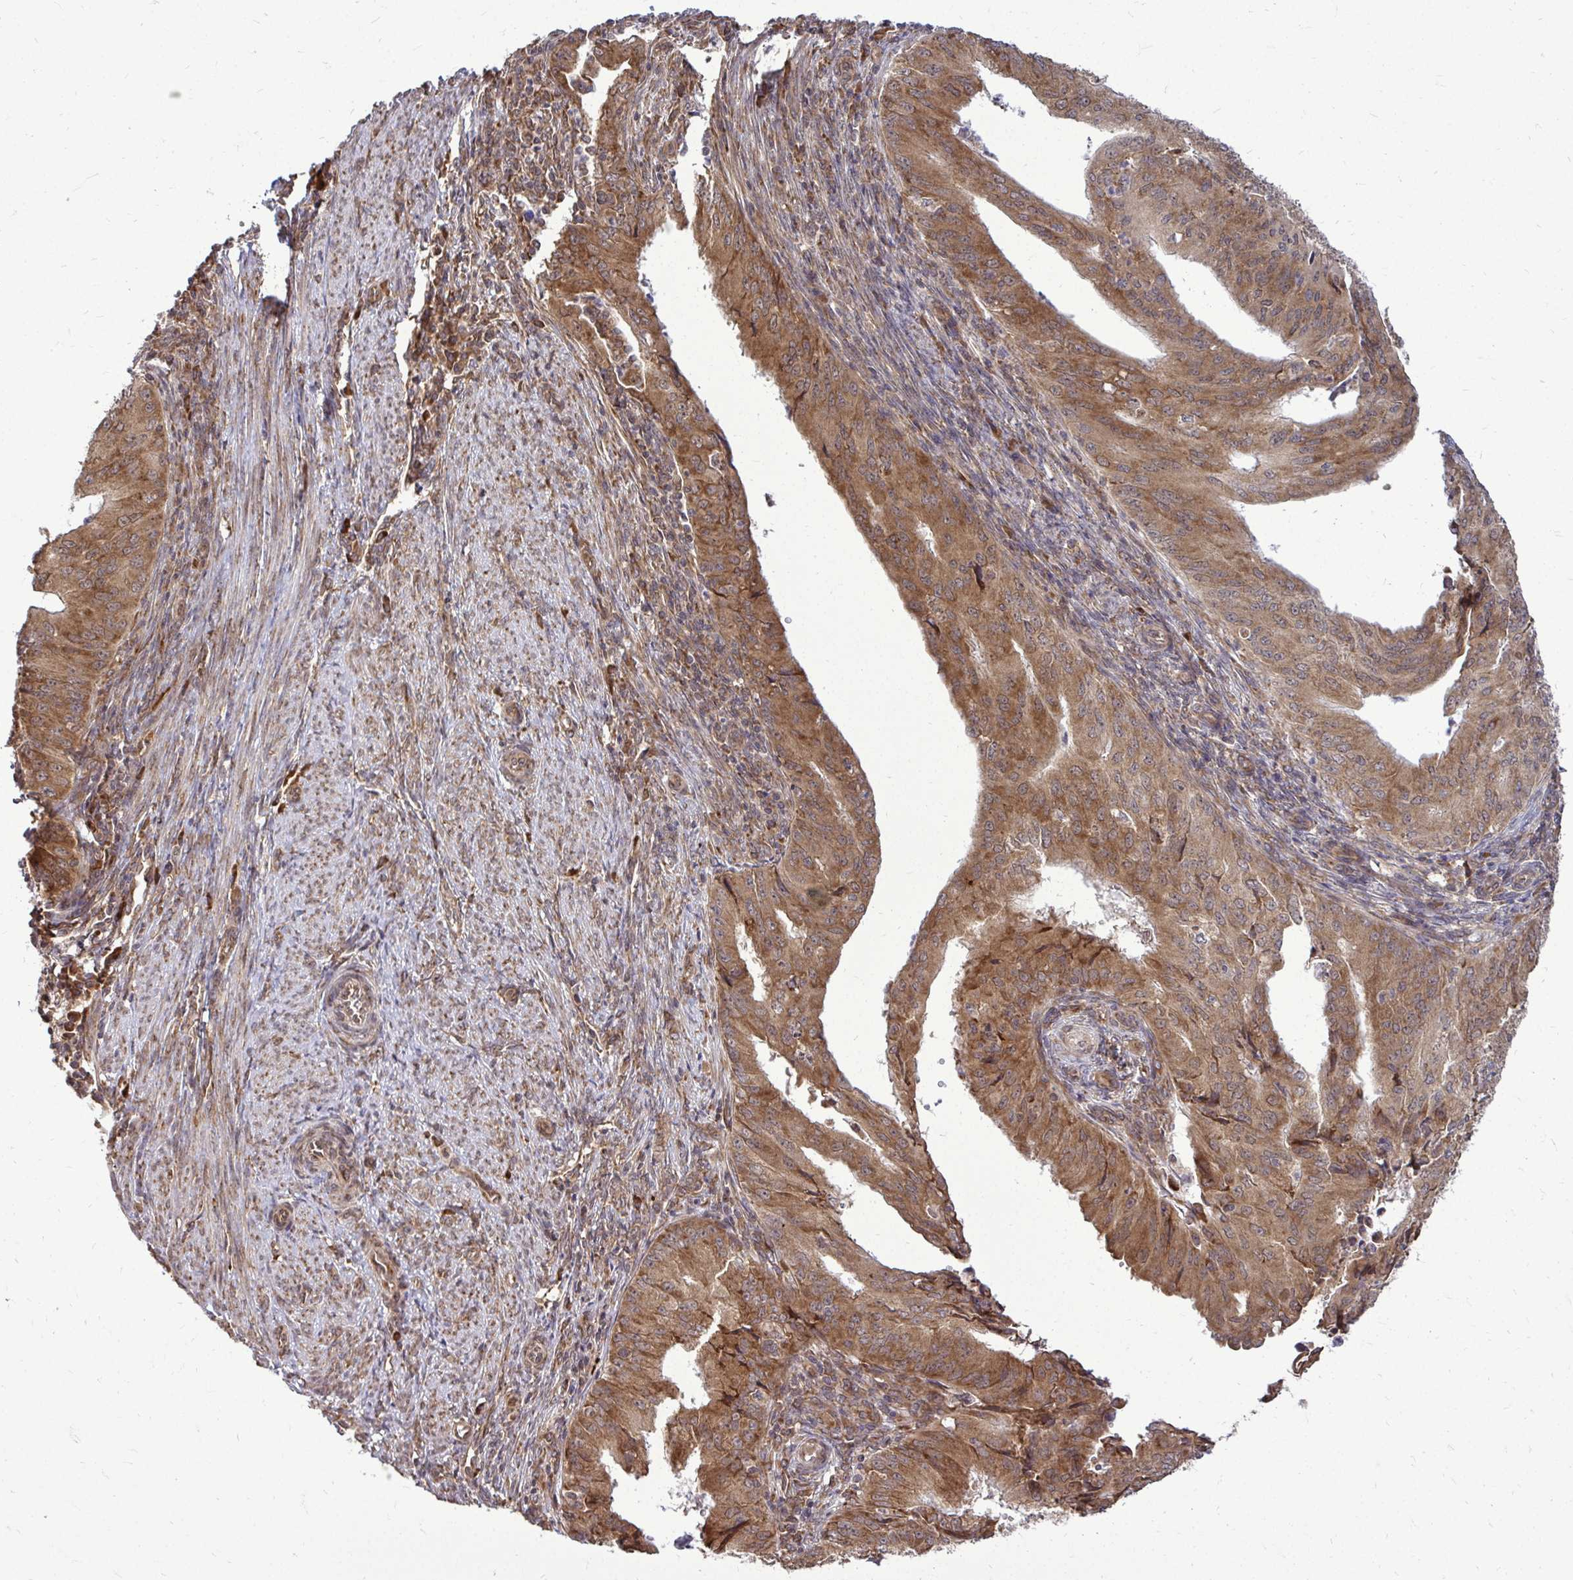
{"staining": {"intensity": "moderate", "quantity": ">75%", "location": "cytoplasmic/membranous"}, "tissue": "endometrial cancer", "cell_type": "Tumor cells", "image_type": "cancer", "snomed": [{"axis": "morphology", "description": "Adenocarcinoma, NOS"}, {"axis": "topography", "description": "Endometrium"}], "caption": "High-power microscopy captured an immunohistochemistry (IHC) photomicrograph of adenocarcinoma (endometrial), revealing moderate cytoplasmic/membranous staining in approximately >75% of tumor cells.", "gene": "FMR1", "patient": {"sex": "female", "age": 50}}